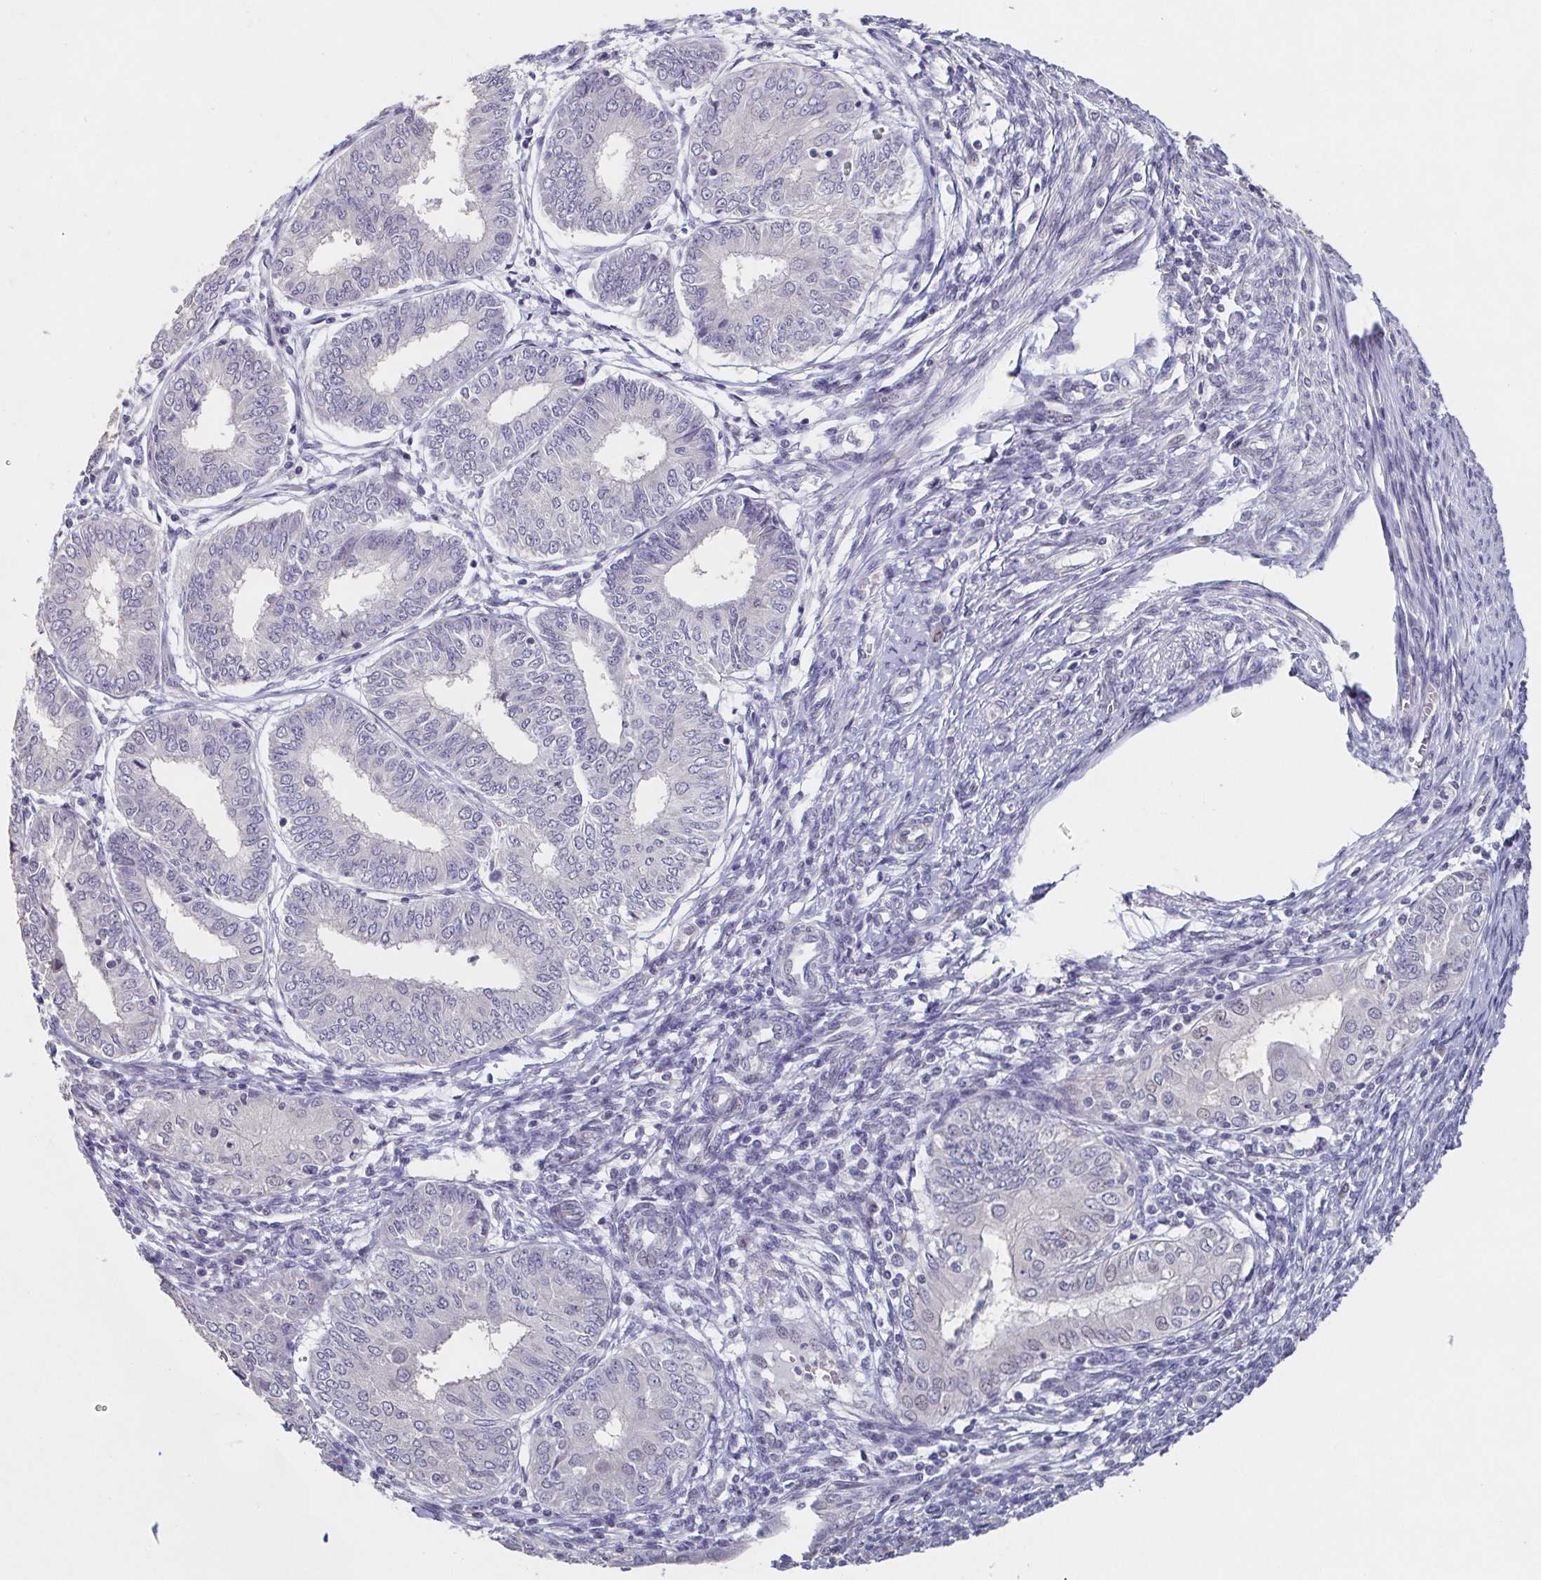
{"staining": {"intensity": "negative", "quantity": "none", "location": "none"}, "tissue": "endometrial cancer", "cell_type": "Tumor cells", "image_type": "cancer", "snomed": [{"axis": "morphology", "description": "Adenocarcinoma, NOS"}, {"axis": "topography", "description": "Endometrium"}], "caption": "IHC of adenocarcinoma (endometrial) exhibits no positivity in tumor cells.", "gene": "GHRL", "patient": {"sex": "female", "age": 68}}